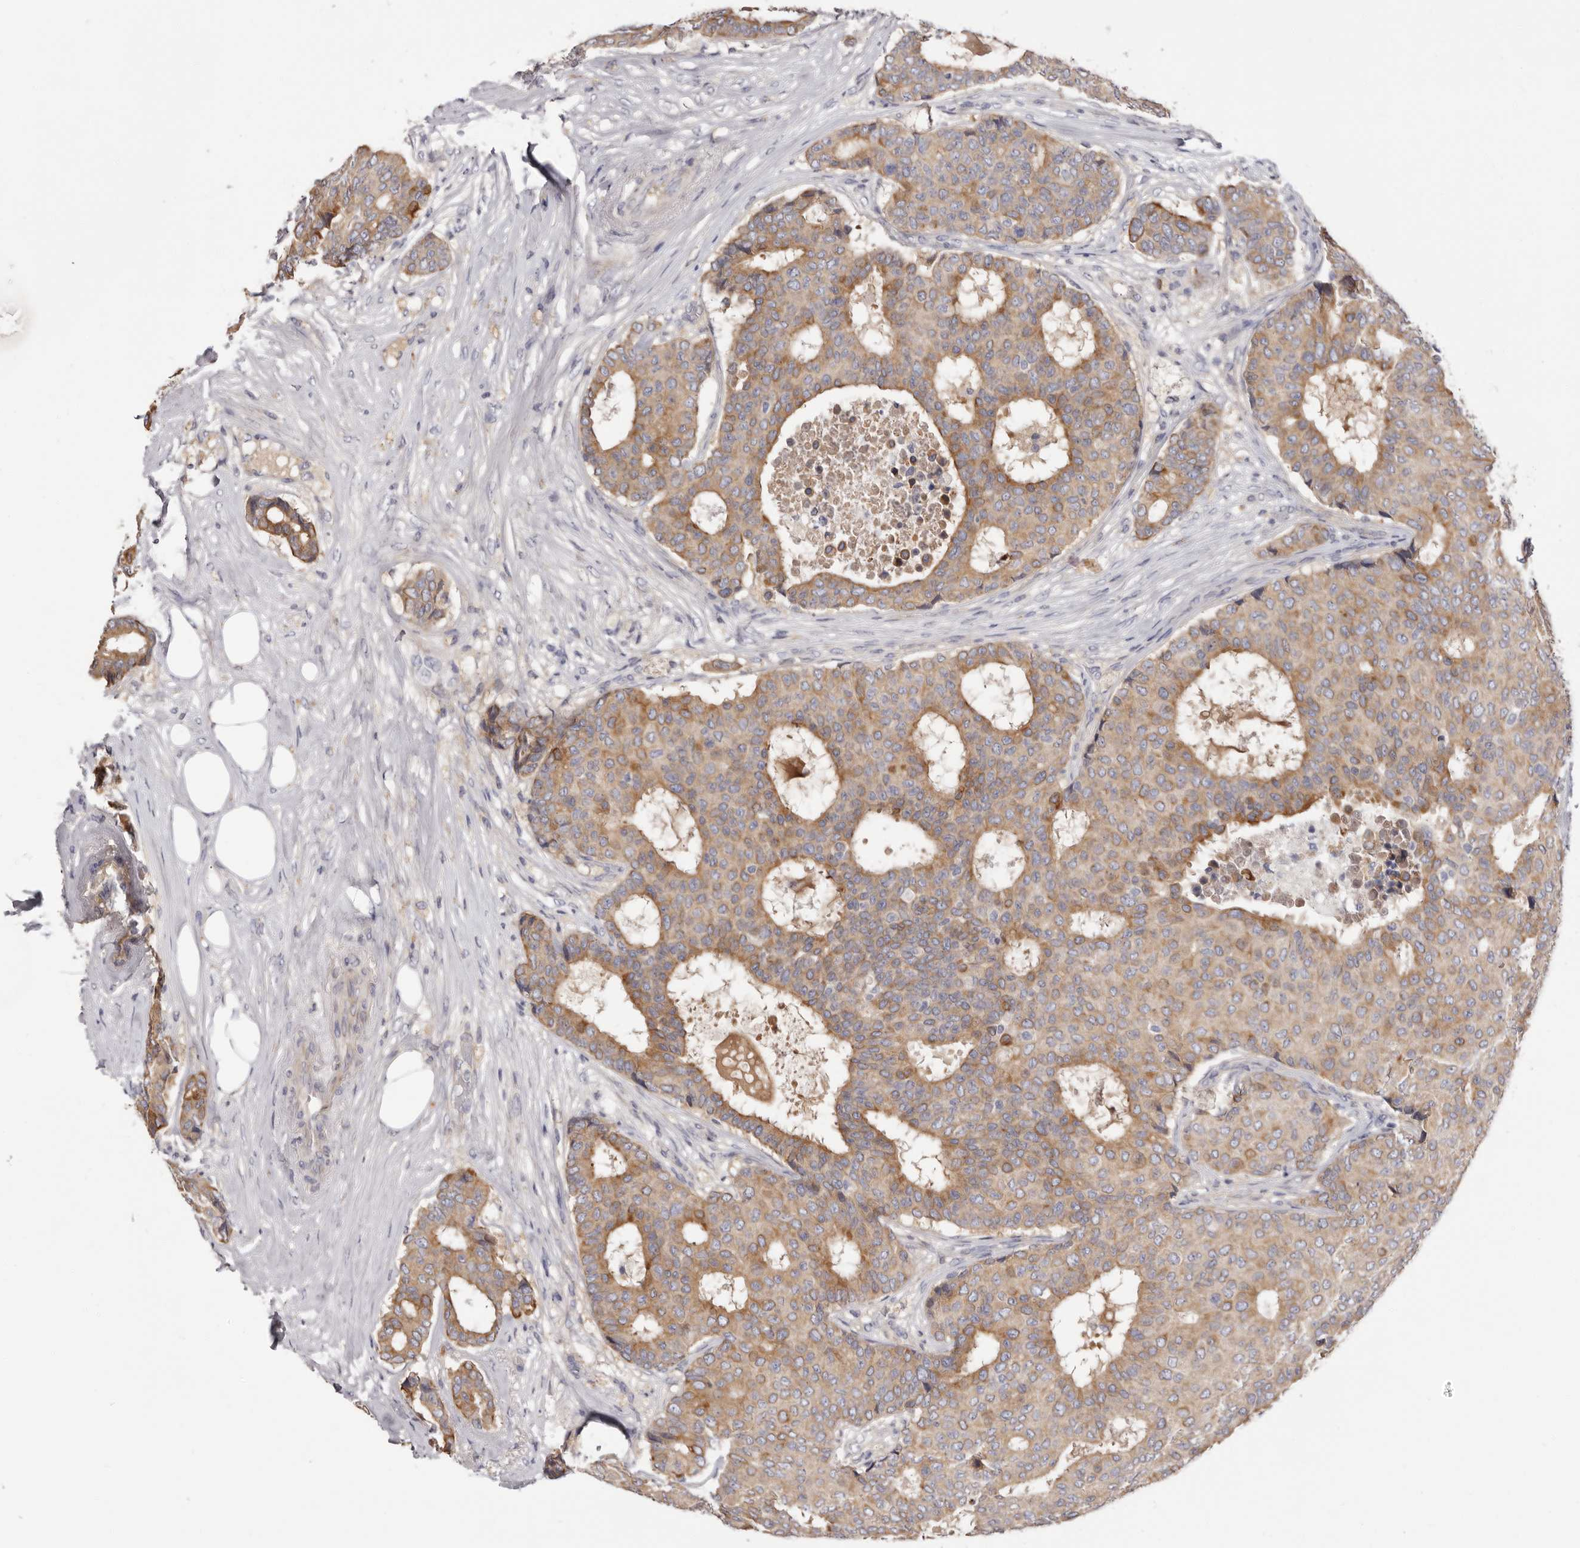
{"staining": {"intensity": "moderate", "quantity": ">75%", "location": "cytoplasmic/membranous"}, "tissue": "breast cancer", "cell_type": "Tumor cells", "image_type": "cancer", "snomed": [{"axis": "morphology", "description": "Duct carcinoma"}, {"axis": "topography", "description": "Breast"}], "caption": "DAB (3,3'-diaminobenzidine) immunohistochemical staining of human breast cancer reveals moderate cytoplasmic/membranous protein expression in about >75% of tumor cells.", "gene": "STK16", "patient": {"sex": "female", "age": 75}}